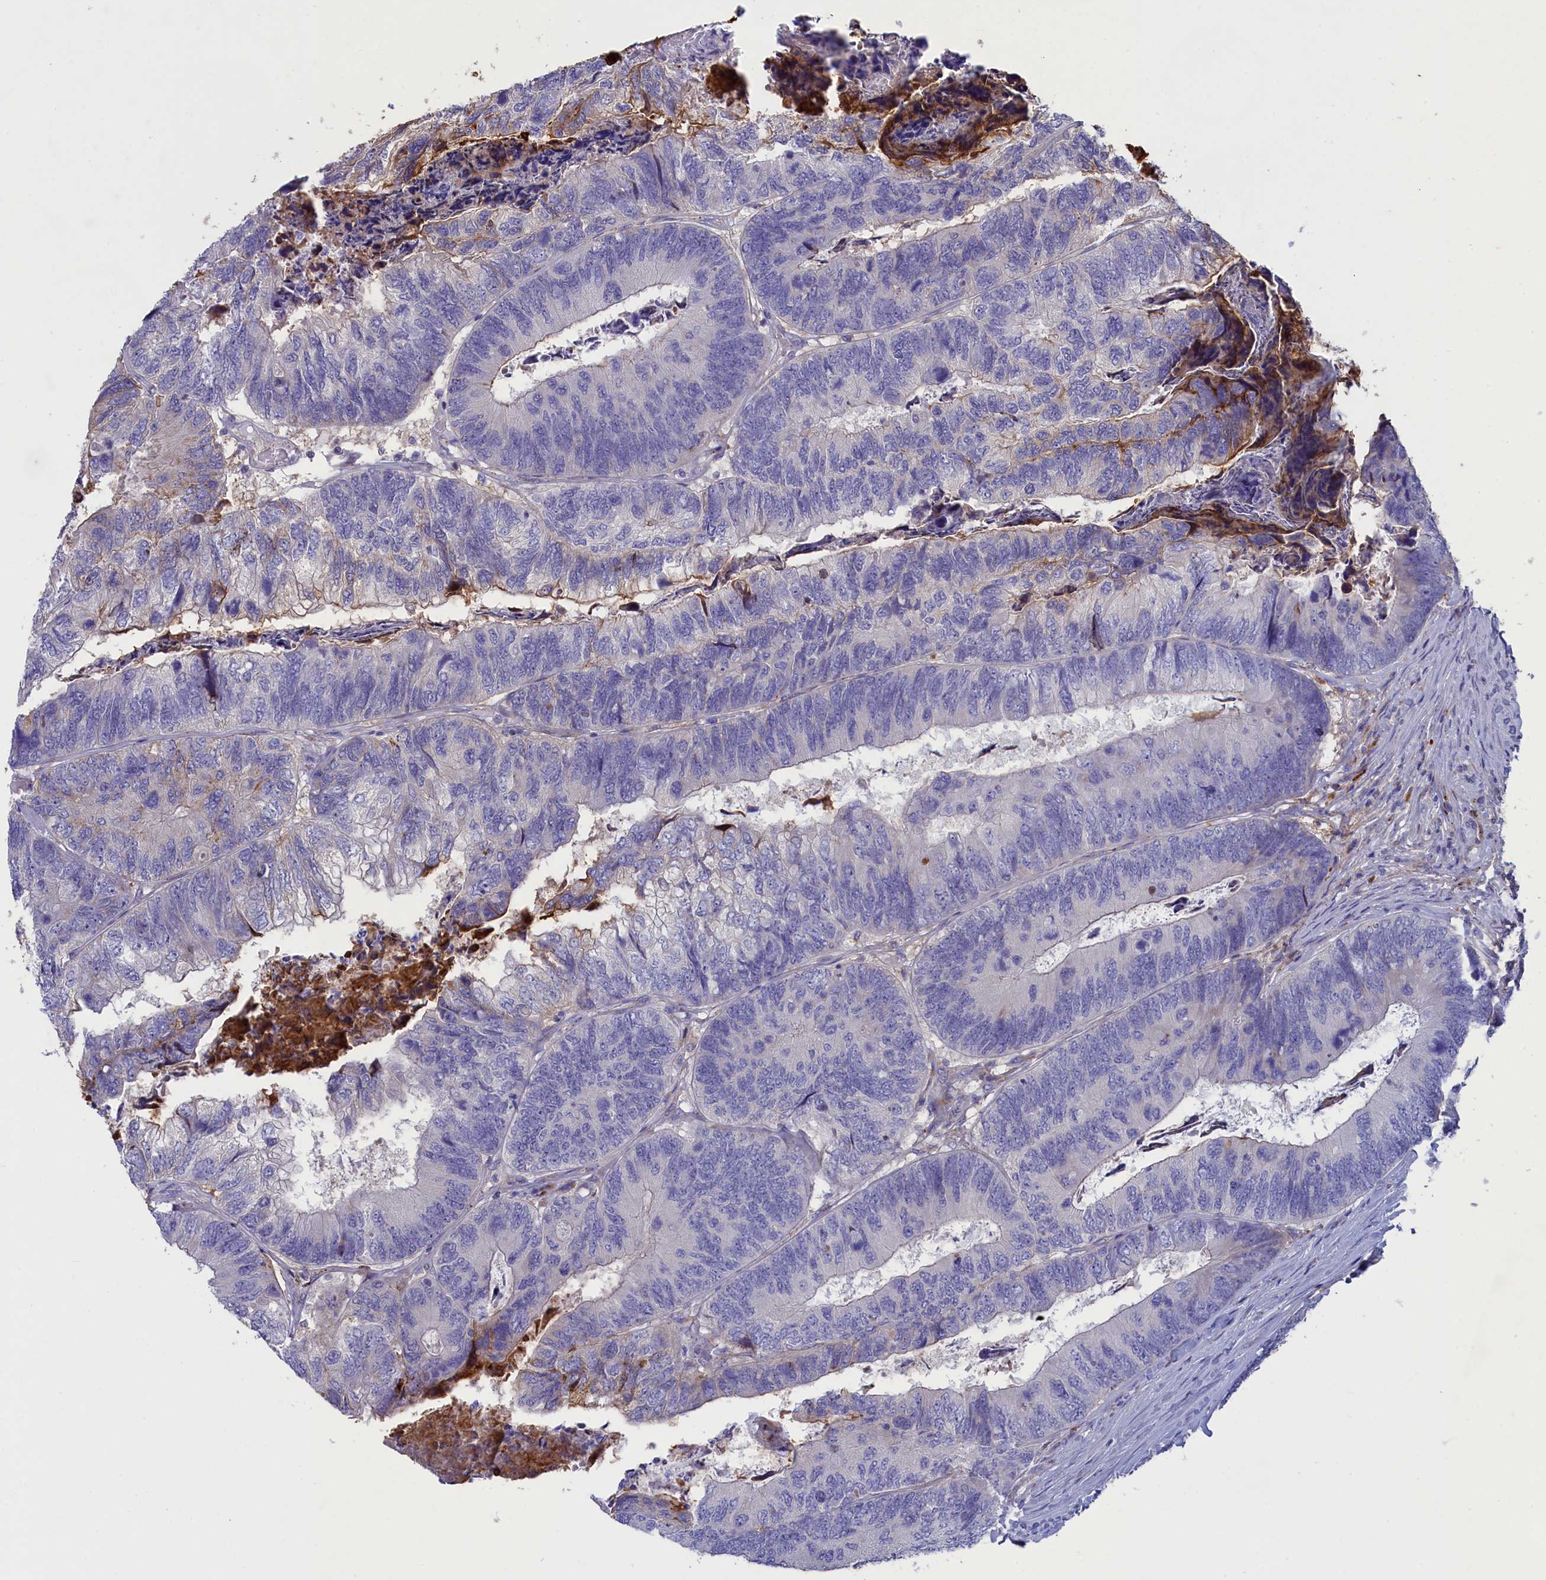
{"staining": {"intensity": "moderate", "quantity": "<25%", "location": "cytoplasmic/membranous"}, "tissue": "colorectal cancer", "cell_type": "Tumor cells", "image_type": "cancer", "snomed": [{"axis": "morphology", "description": "Adenocarcinoma, NOS"}, {"axis": "topography", "description": "Colon"}], "caption": "Colorectal cancer stained for a protein demonstrates moderate cytoplasmic/membranous positivity in tumor cells. The protein of interest is stained brown, and the nuclei are stained in blue (DAB (3,3'-diaminobenzidine) IHC with brightfield microscopy, high magnification).", "gene": "WDR6", "patient": {"sex": "female", "age": 67}}